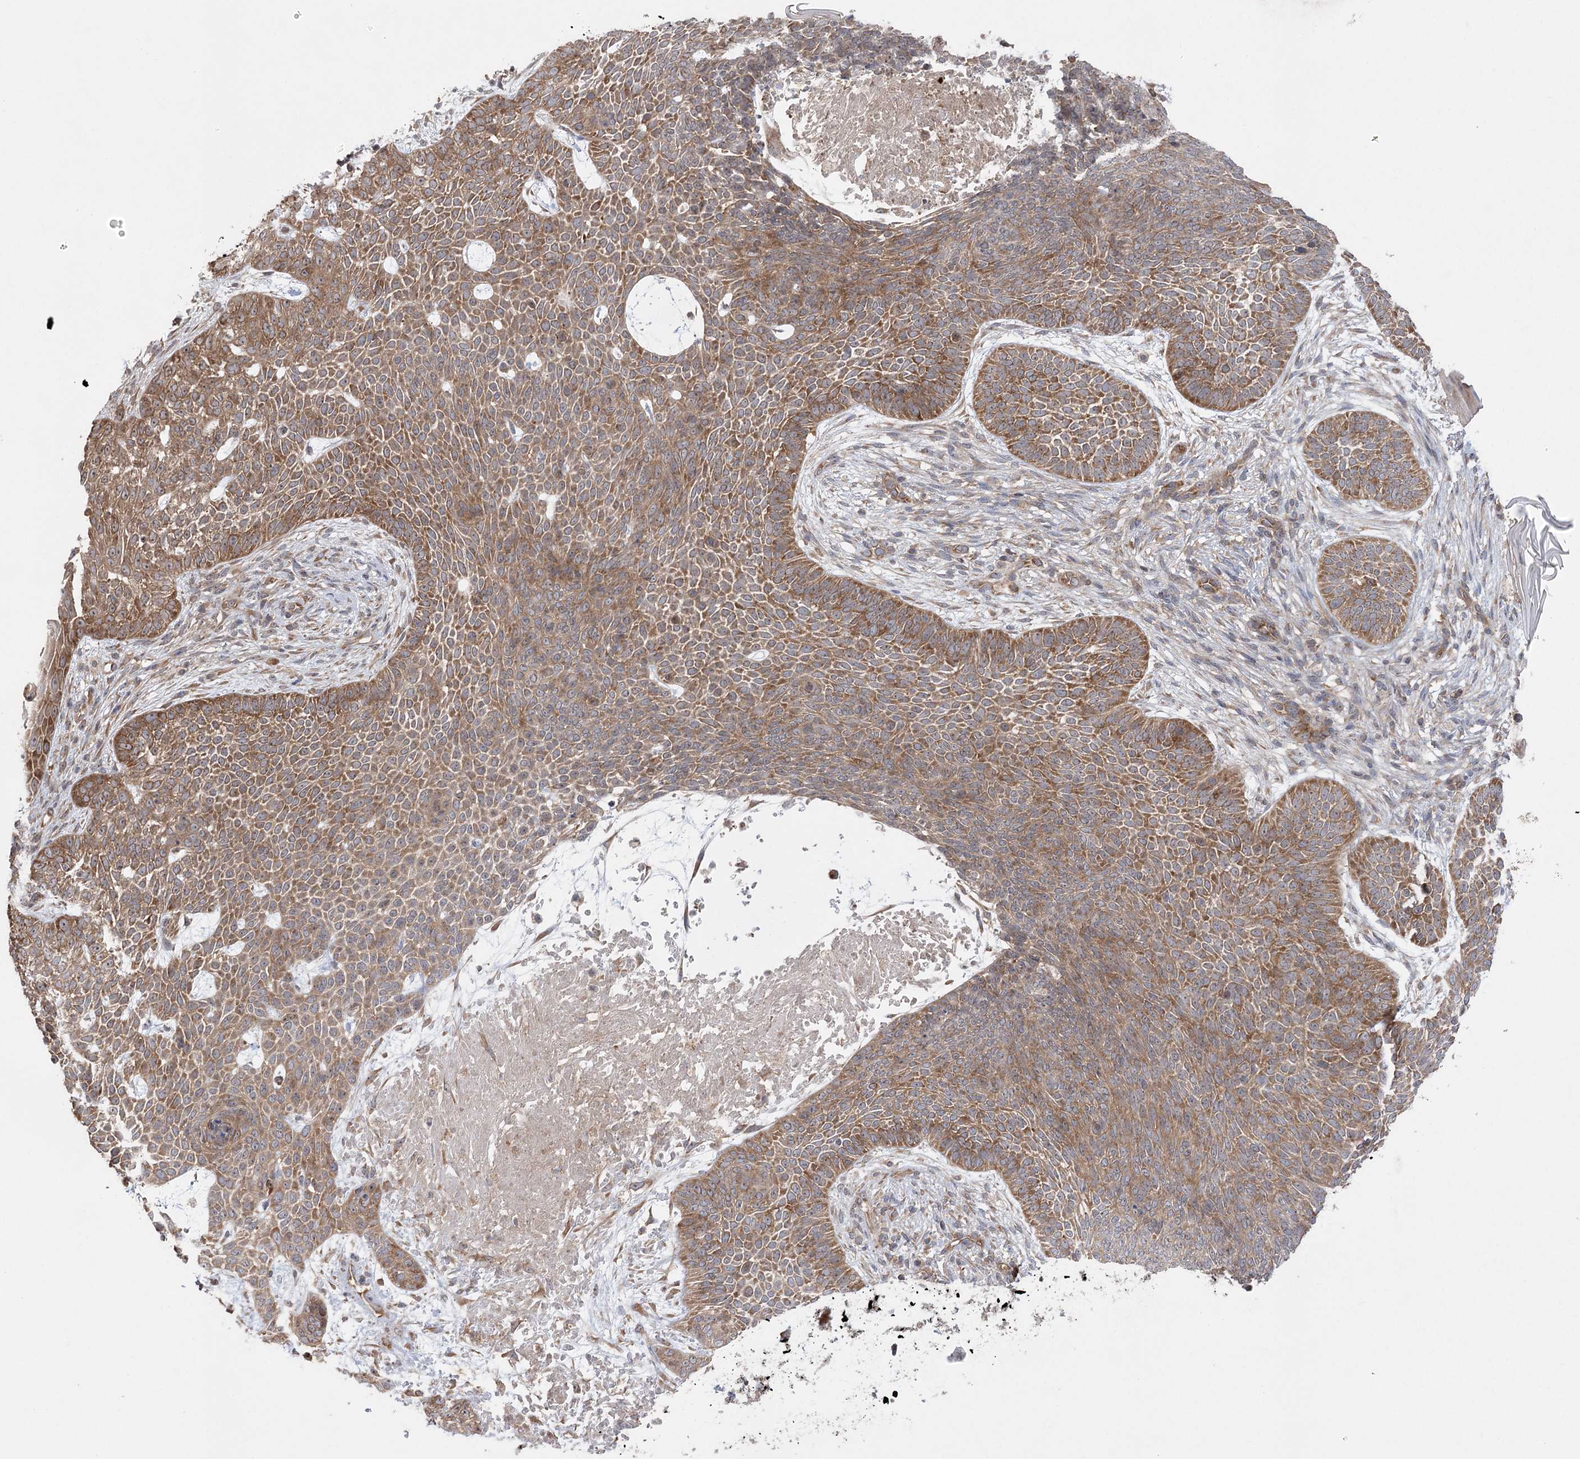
{"staining": {"intensity": "moderate", "quantity": ">75%", "location": "cytoplasmic/membranous"}, "tissue": "skin cancer", "cell_type": "Tumor cells", "image_type": "cancer", "snomed": [{"axis": "morphology", "description": "Basal cell carcinoma"}, {"axis": "topography", "description": "Skin"}], "caption": "High-power microscopy captured an immunohistochemistry (IHC) photomicrograph of skin cancer, revealing moderate cytoplasmic/membranous positivity in approximately >75% of tumor cells. (brown staining indicates protein expression, while blue staining denotes nuclei).", "gene": "EIF3A", "patient": {"sex": "male", "age": 85}}